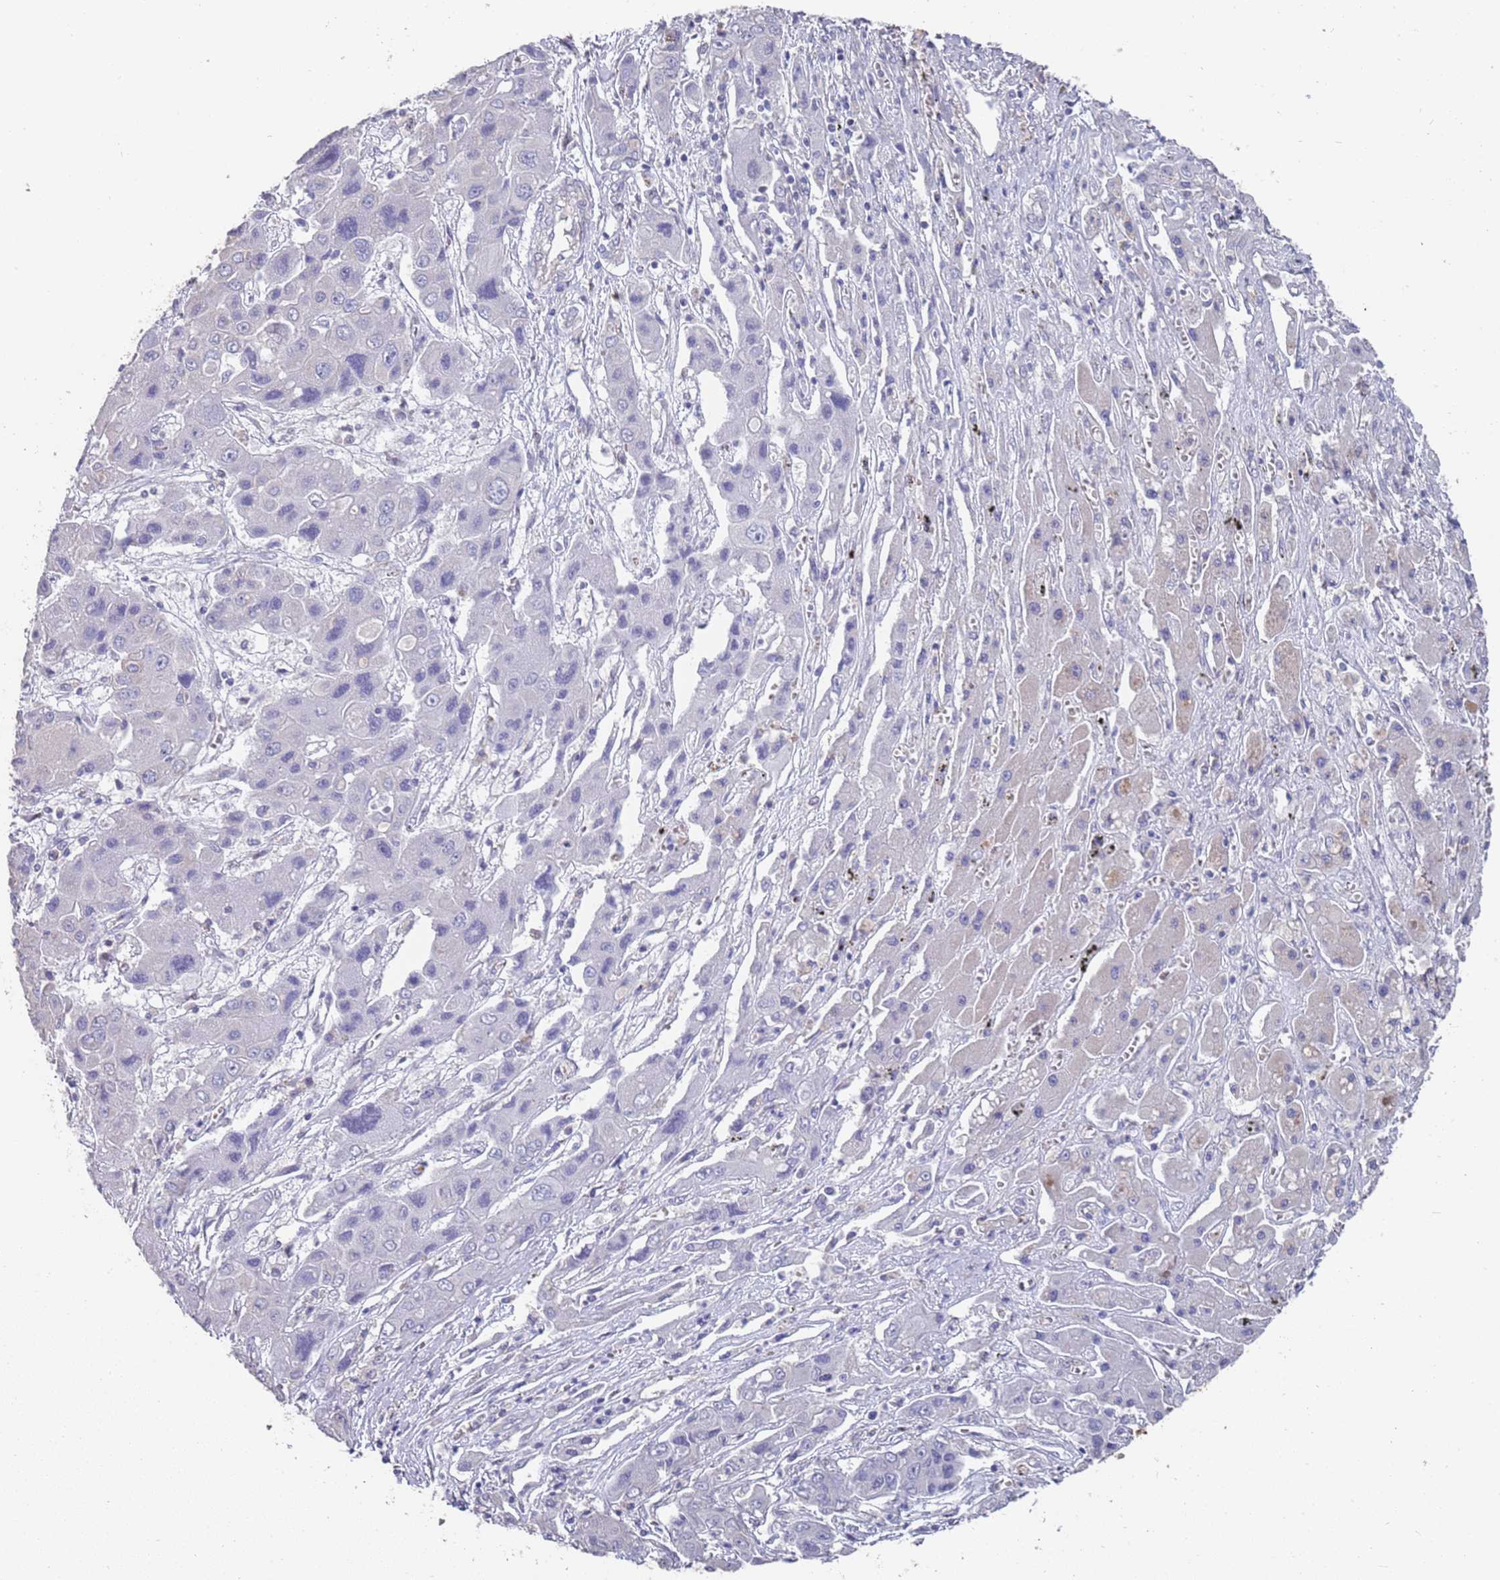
{"staining": {"intensity": "negative", "quantity": "none", "location": "none"}, "tissue": "liver cancer", "cell_type": "Tumor cells", "image_type": "cancer", "snomed": [{"axis": "morphology", "description": "Cholangiocarcinoma"}, {"axis": "topography", "description": "Liver"}], "caption": "Tumor cells show no significant protein positivity in liver cancer (cholangiocarcinoma).", "gene": "ANK2", "patient": {"sex": "male", "age": 67}}